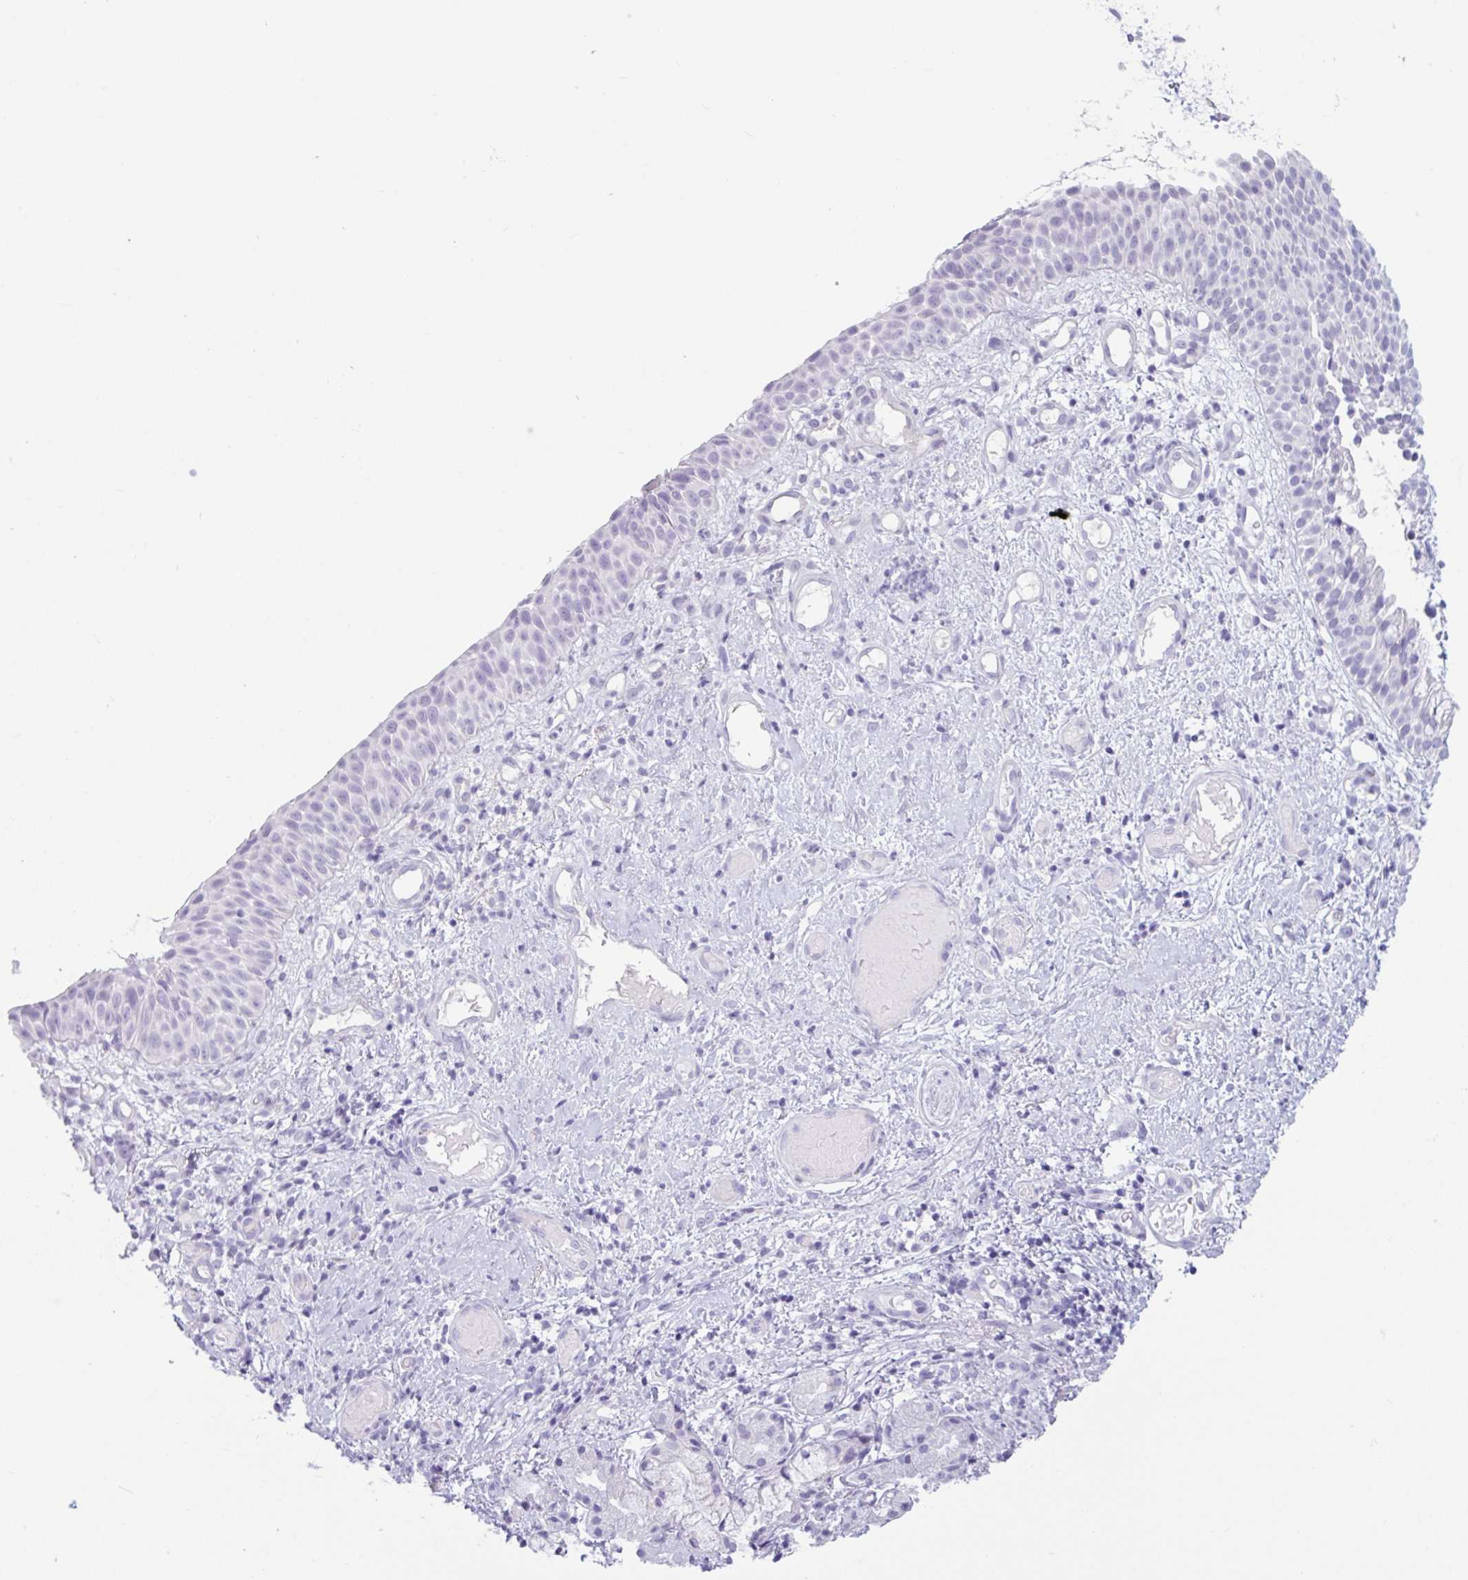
{"staining": {"intensity": "negative", "quantity": "none", "location": "none"}, "tissue": "nasopharynx", "cell_type": "Respiratory epithelial cells", "image_type": "normal", "snomed": [{"axis": "morphology", "description": "Normal tissue, NOS"}, {"axis": "morphology", "description": "Inflammation, NOS"}, {"axis": "topography", "description": "Nasopharynx"}], "caption": "Respiratory epithelial cells show no significant expression in normal nasopharynx. (Stains: DAB immunohistochemistry (IHC) with hematoxylin counter stain, Microscopy: brightfield microscopy at high magnification).", "gene": "CTSE", "patient": {"sex": "male", "age": 54}}